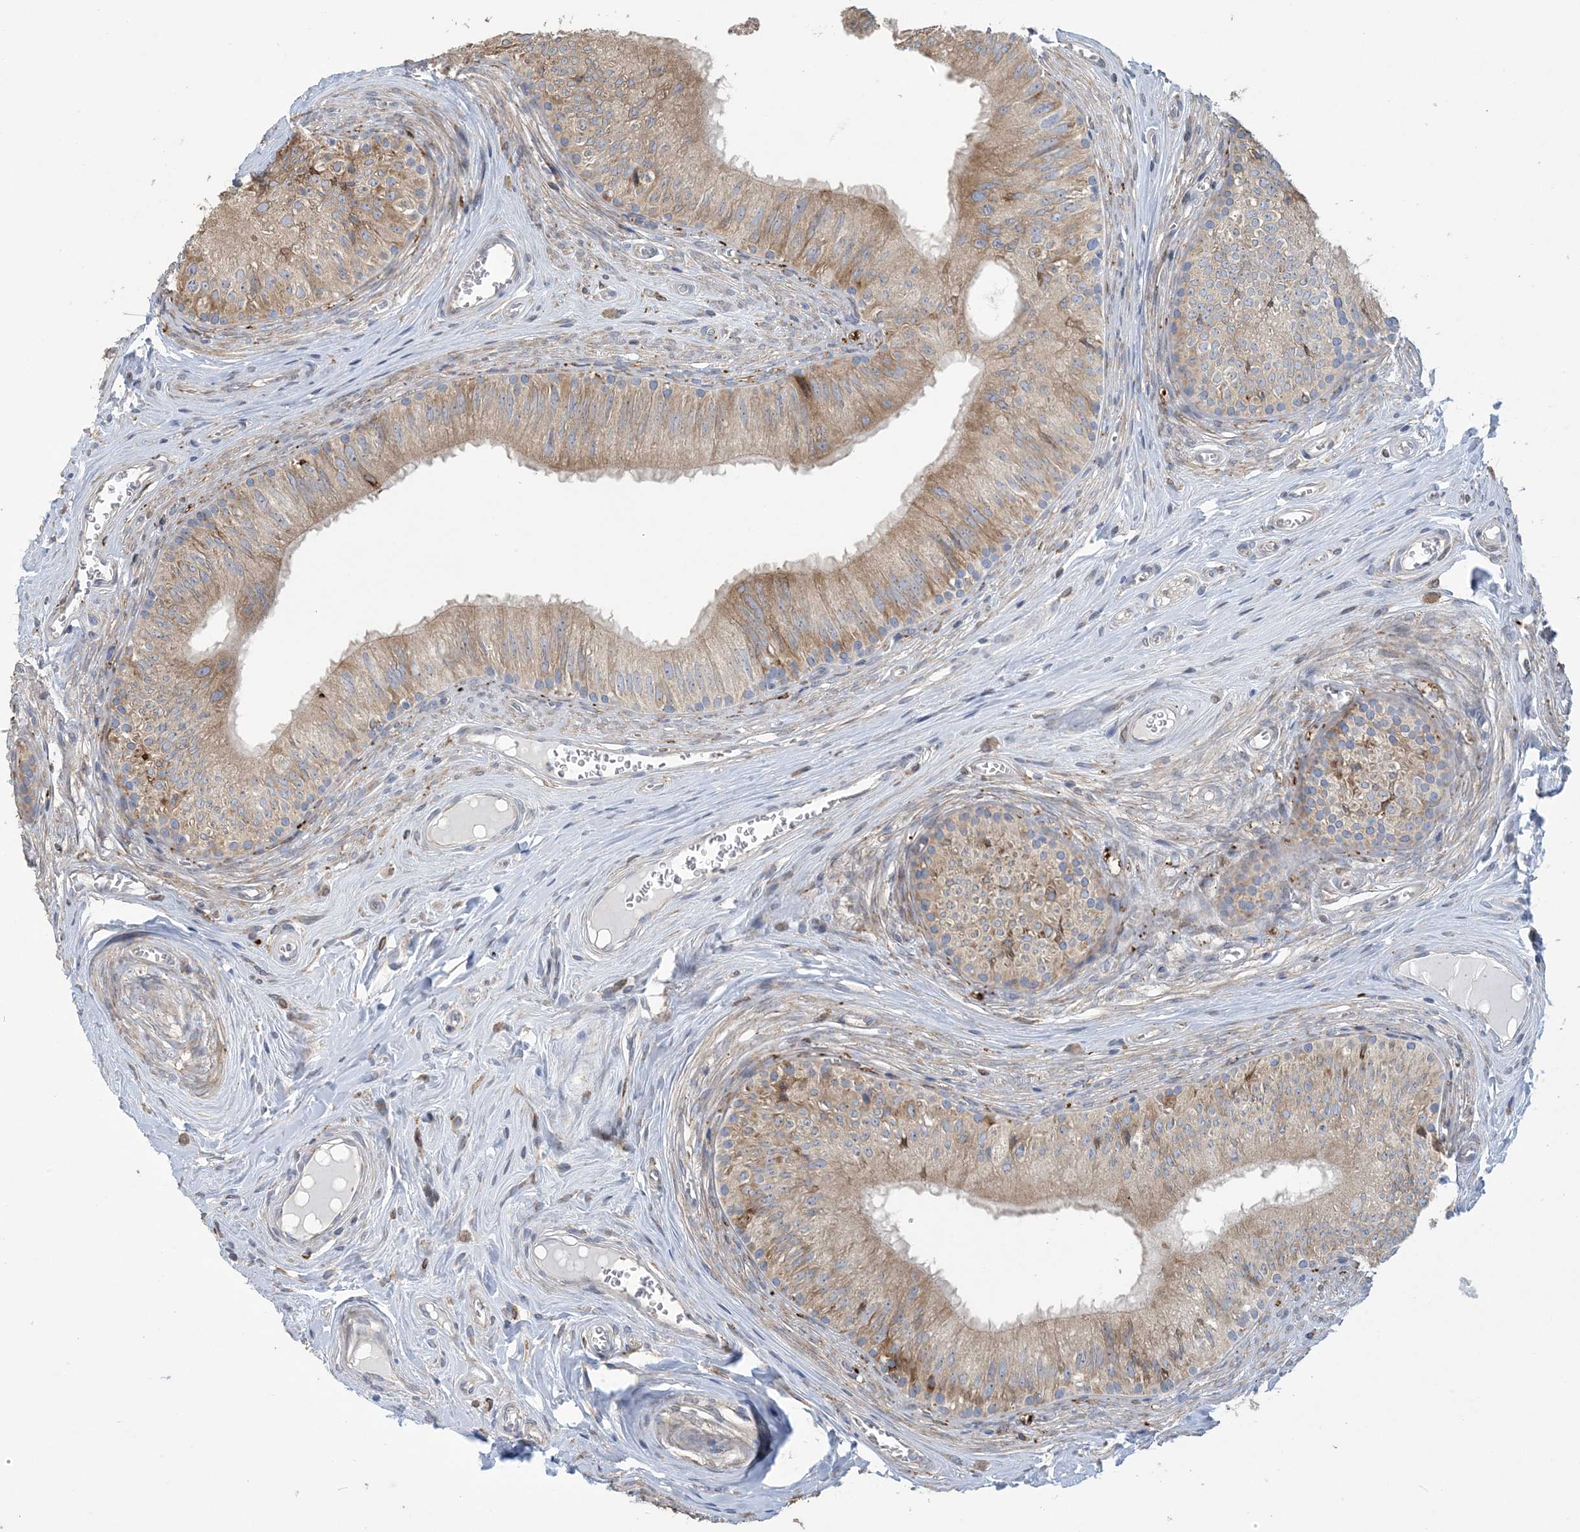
{"staining": {"intensity": "moderate", "quantity": ">75%", "location": "cytoplasmic/membranous"}, "tissue": "epididymis", "cell_type": "Glandular cells", "image_type": "normal", "snomed": [{"axis": "morphology", "description": "Normal tissue, NOS"}, {"axis": "topography", "description": "Epididymis"}], "caption": "Immunohistochemistry (IHC) (DAB (3,3'-diaminobenzidine)) staining of normal epididymis demonstrates moderate cytoplasmic/membranous protein staining in approximately >75% of glandular cells. (brown staining indicates protein expression, while blue staining denotes nuclei).", "gene": "SHANK1", "patient": {"sex": "male", "age": 46}}